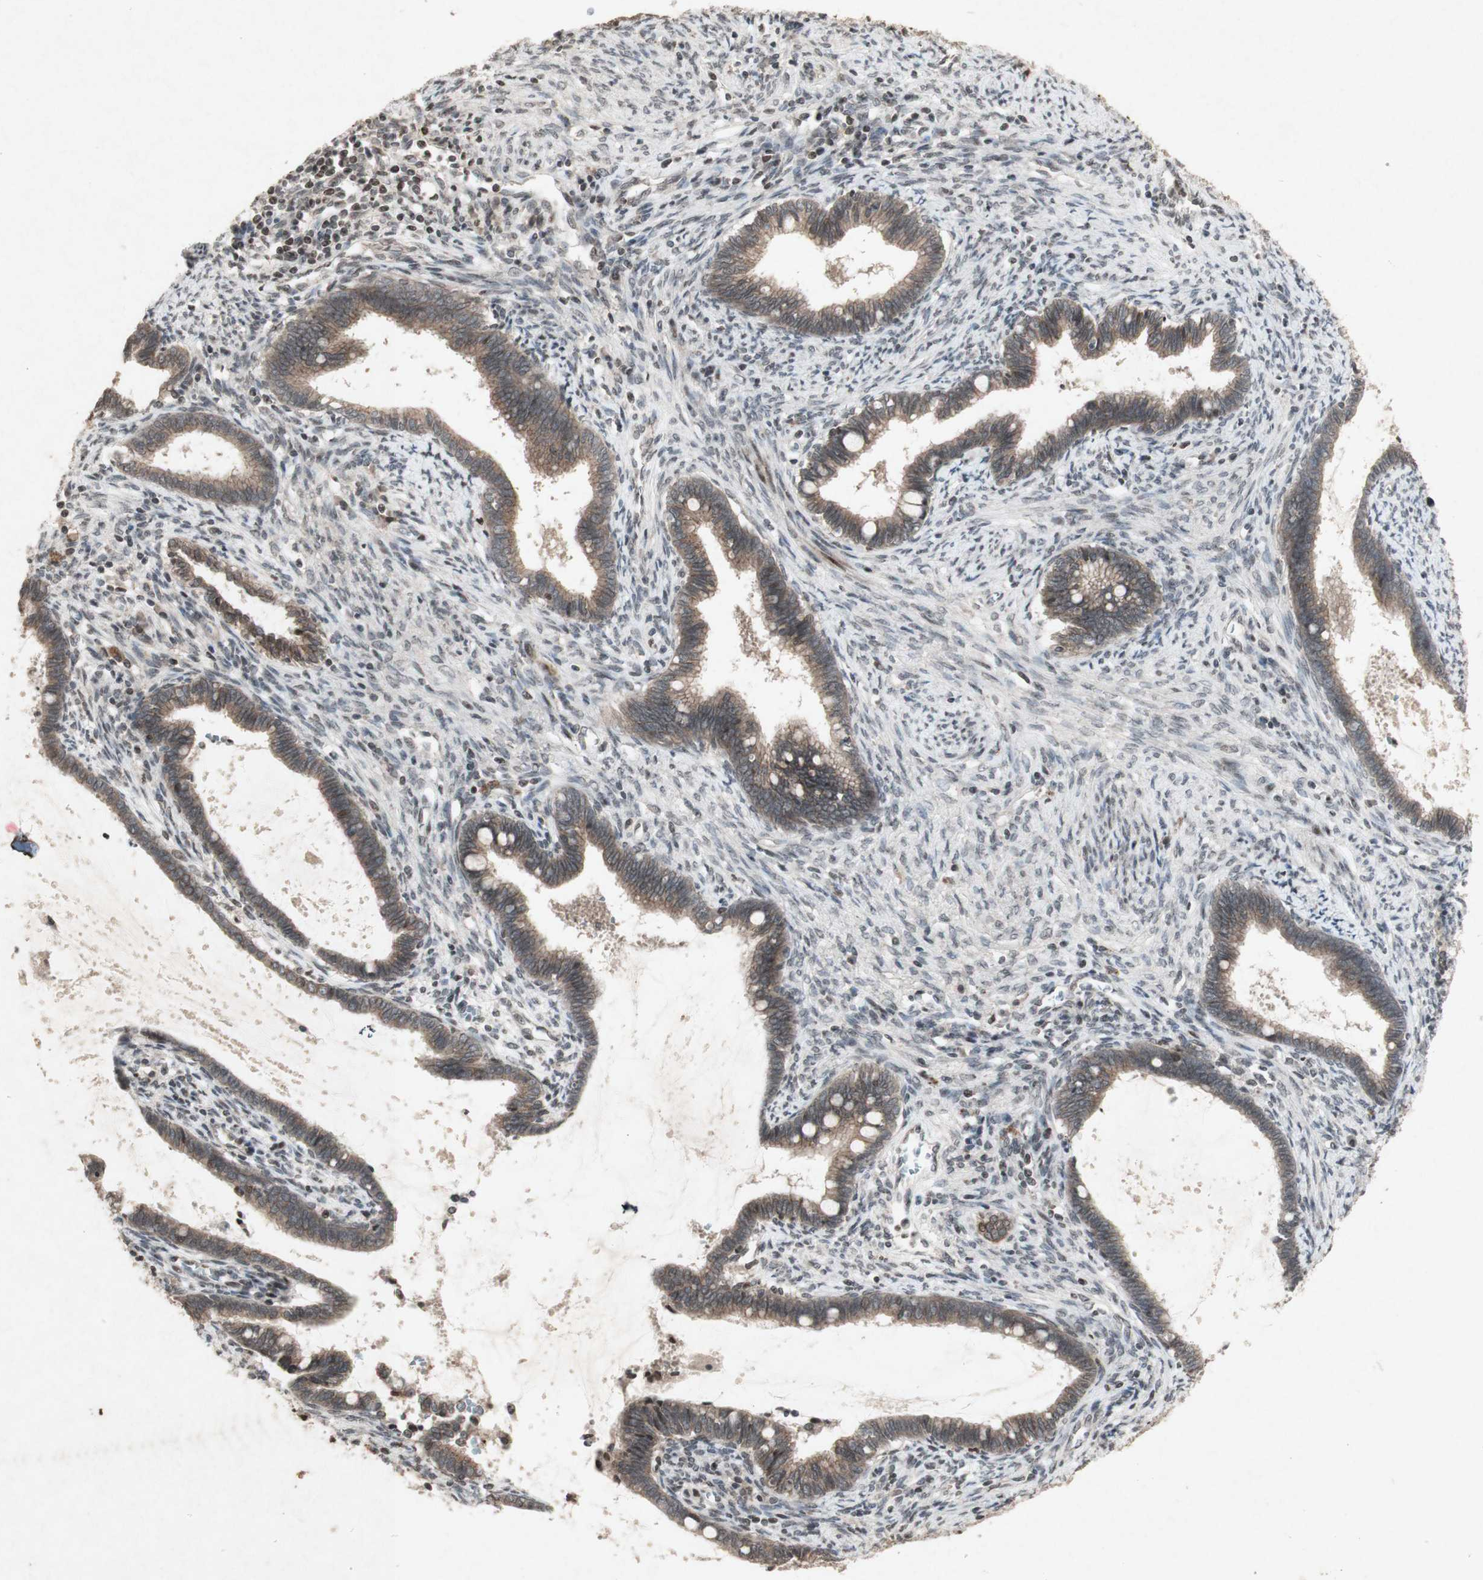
{"staining": {"intensity": "weak", "quantity": ">75%", "location": "cytoplasmic/membranous"}, "tissue": "cervical cancer", "cell_type": "Tumor cells", "image_type": "cancer", "snomed": [{"axis": "morphology", "description": "Adenocarcinoma, NOS"}, {"axis": "topography", "description": "Cervix"}], "caption": "Protein staining of cervical cancer (adenocarcinoma) tissue displays weak cytoplasmic/membranous positivity in about >75% of tumor cells. The staining was performed using DAB to visualize the protein expression in brown, while the nuclei were stained in blue with hematoxylin (Magnification: 20x).", "gene": "PLXNA1", "patient": {"sex": "female", "age": 44}}